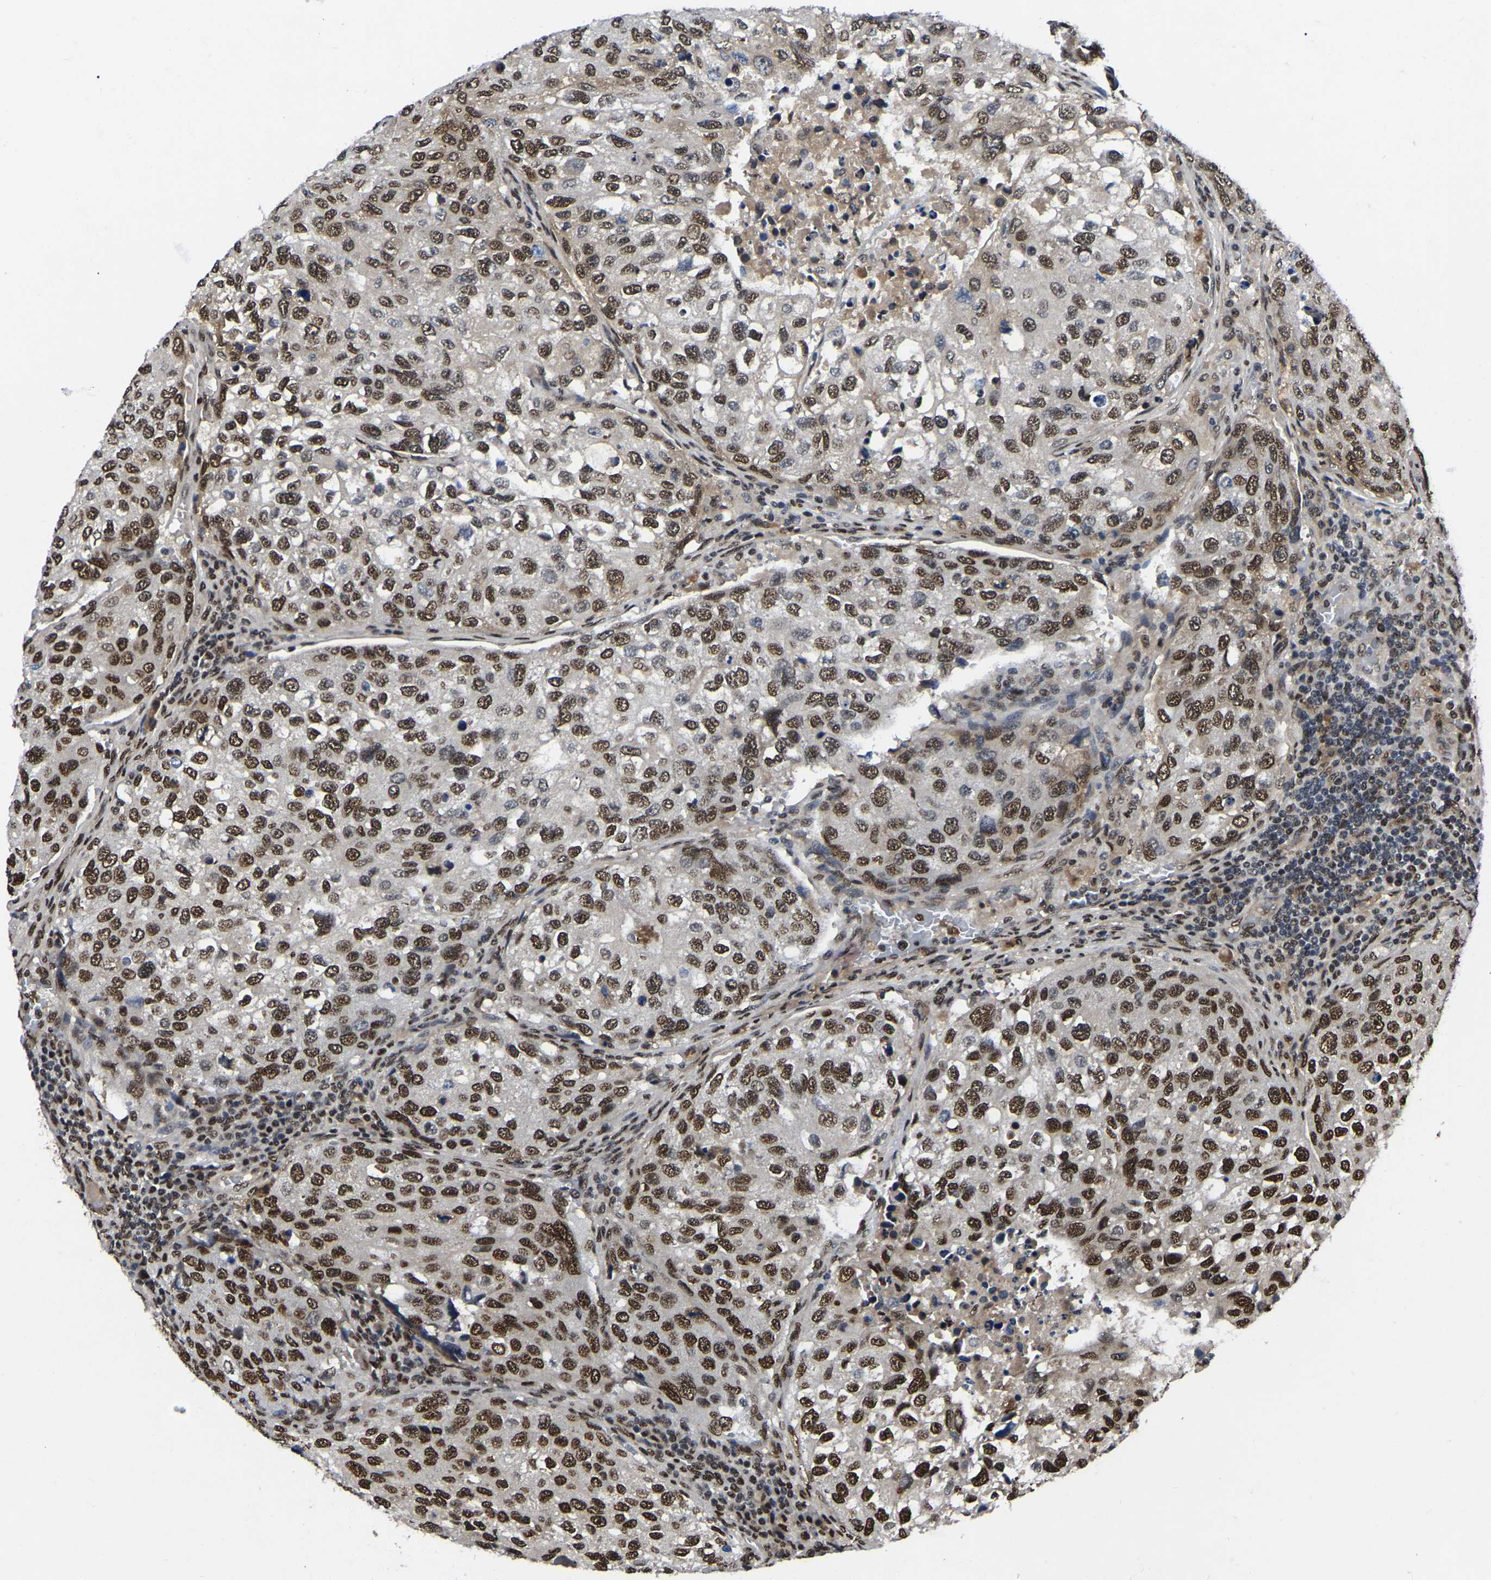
{"staining": {"intensity": "strong", "quantity": ">75%", "location": "nuclear"}, "tissue": "urothelial cancer", "cell_type": "Tumor cells", "image_type": "cancer", "snomed": [{"axis": "morphology", "description": "Urothelial carcinoma, High grade"}, {"axis": "topography", "description": "Lymph node"}, {"axis": "topography", "description": "Urinary bladder"}], "caption": "Strong nuclear positivity for a protein is seen in approximately >75% of tumor cells of urothelial cancer using immunohistochemistry (IHC).", "gene": "TRIM35", "patient": {"sex": "male", "age": 51}}